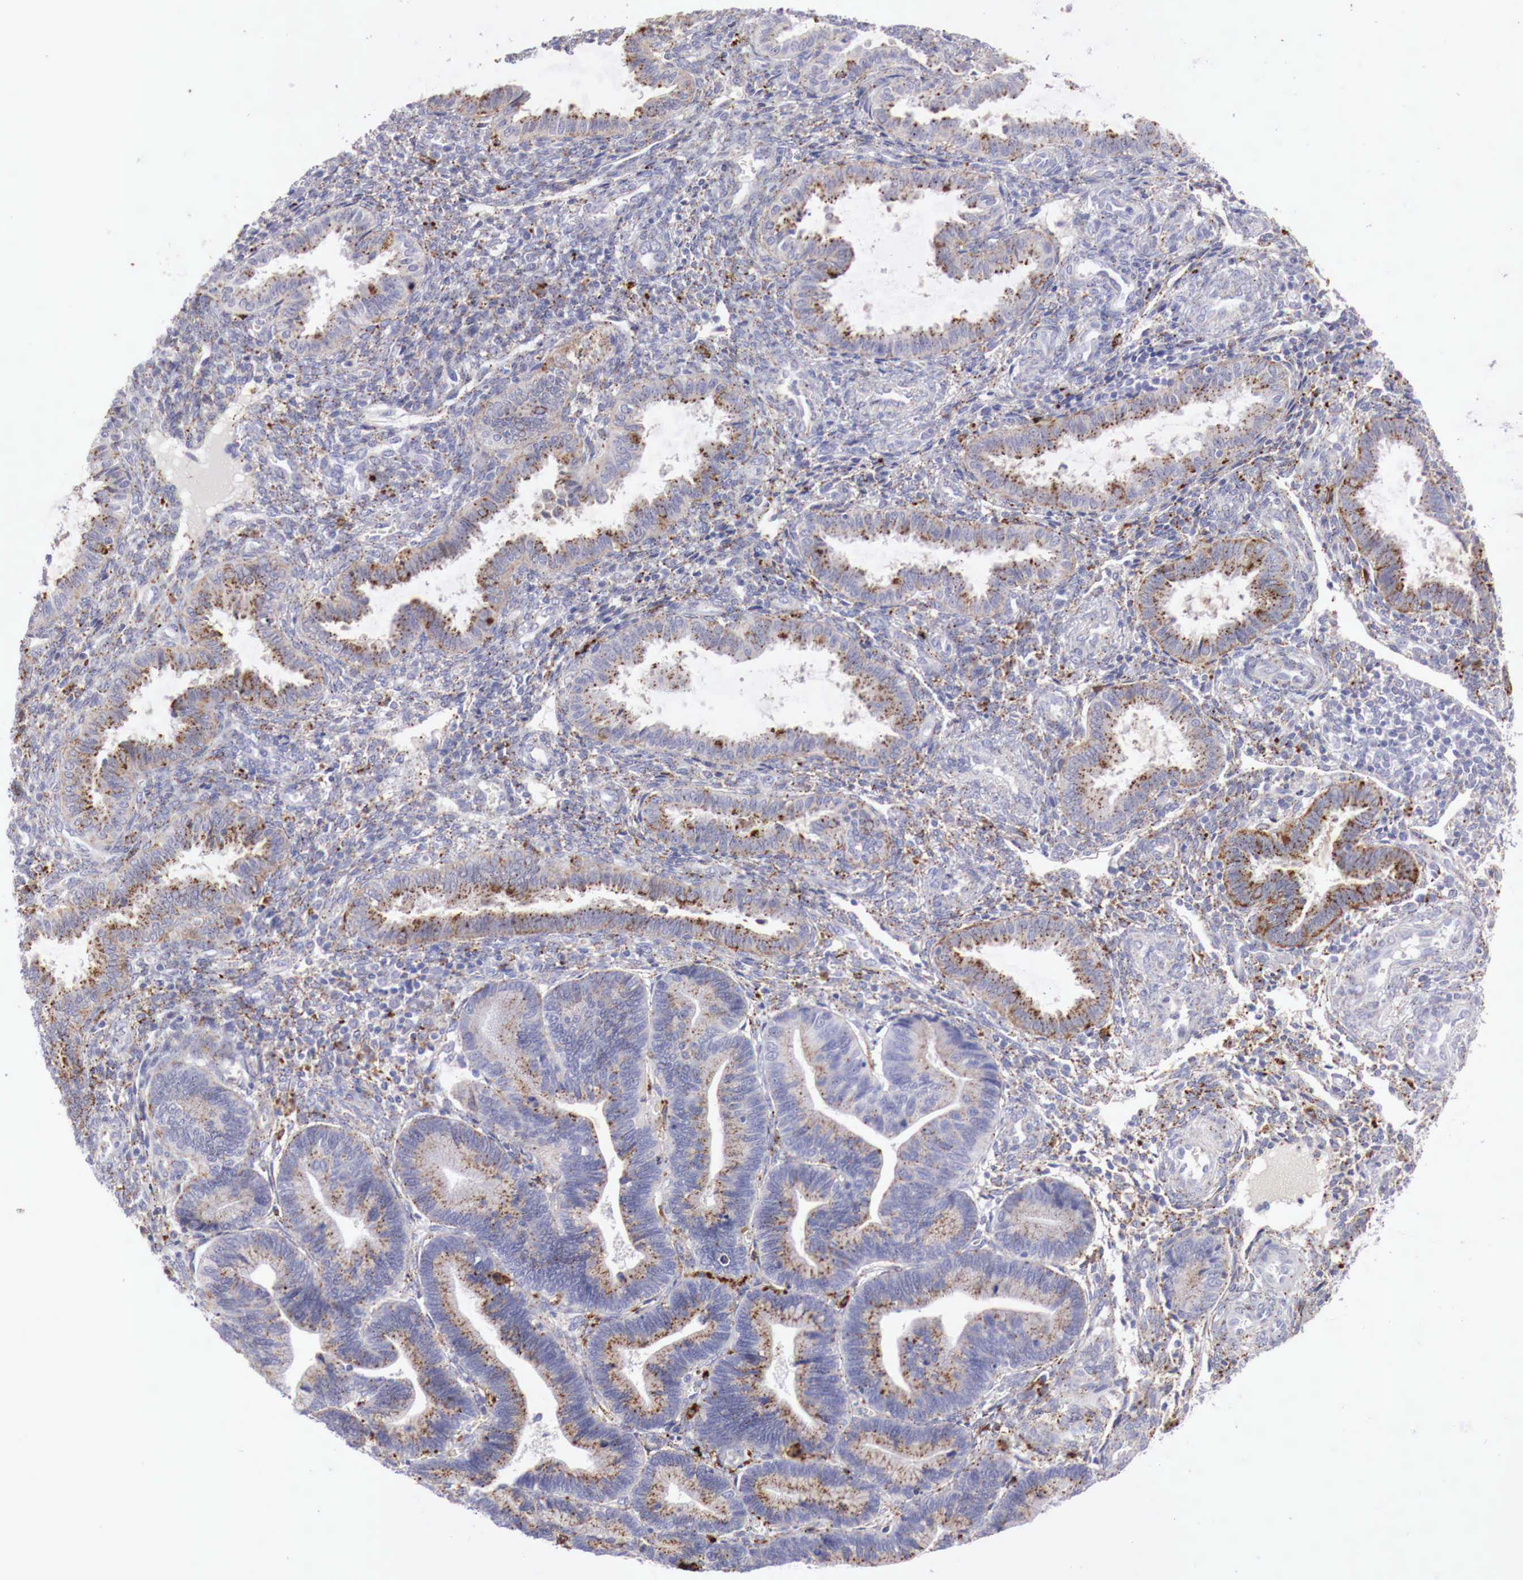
{"staining": {"intensity": "negative", "quantity": "none", "location": "none"}, "tissue": "endometrium", "cell_type": "Cells in endometrial stroma", "image_type": "normal", "snomed": [{"axis": "morphology", "description": "Normal tissue, NOS"}, {"axis": "topography", "description": "Endometrium"}], "caption": "A histopathology image of endometrium stained for a protein displays no brown staining in cells in endometrial stroma.", "gene": "GLA", "patient": {"sex": "female", "age": 36}}